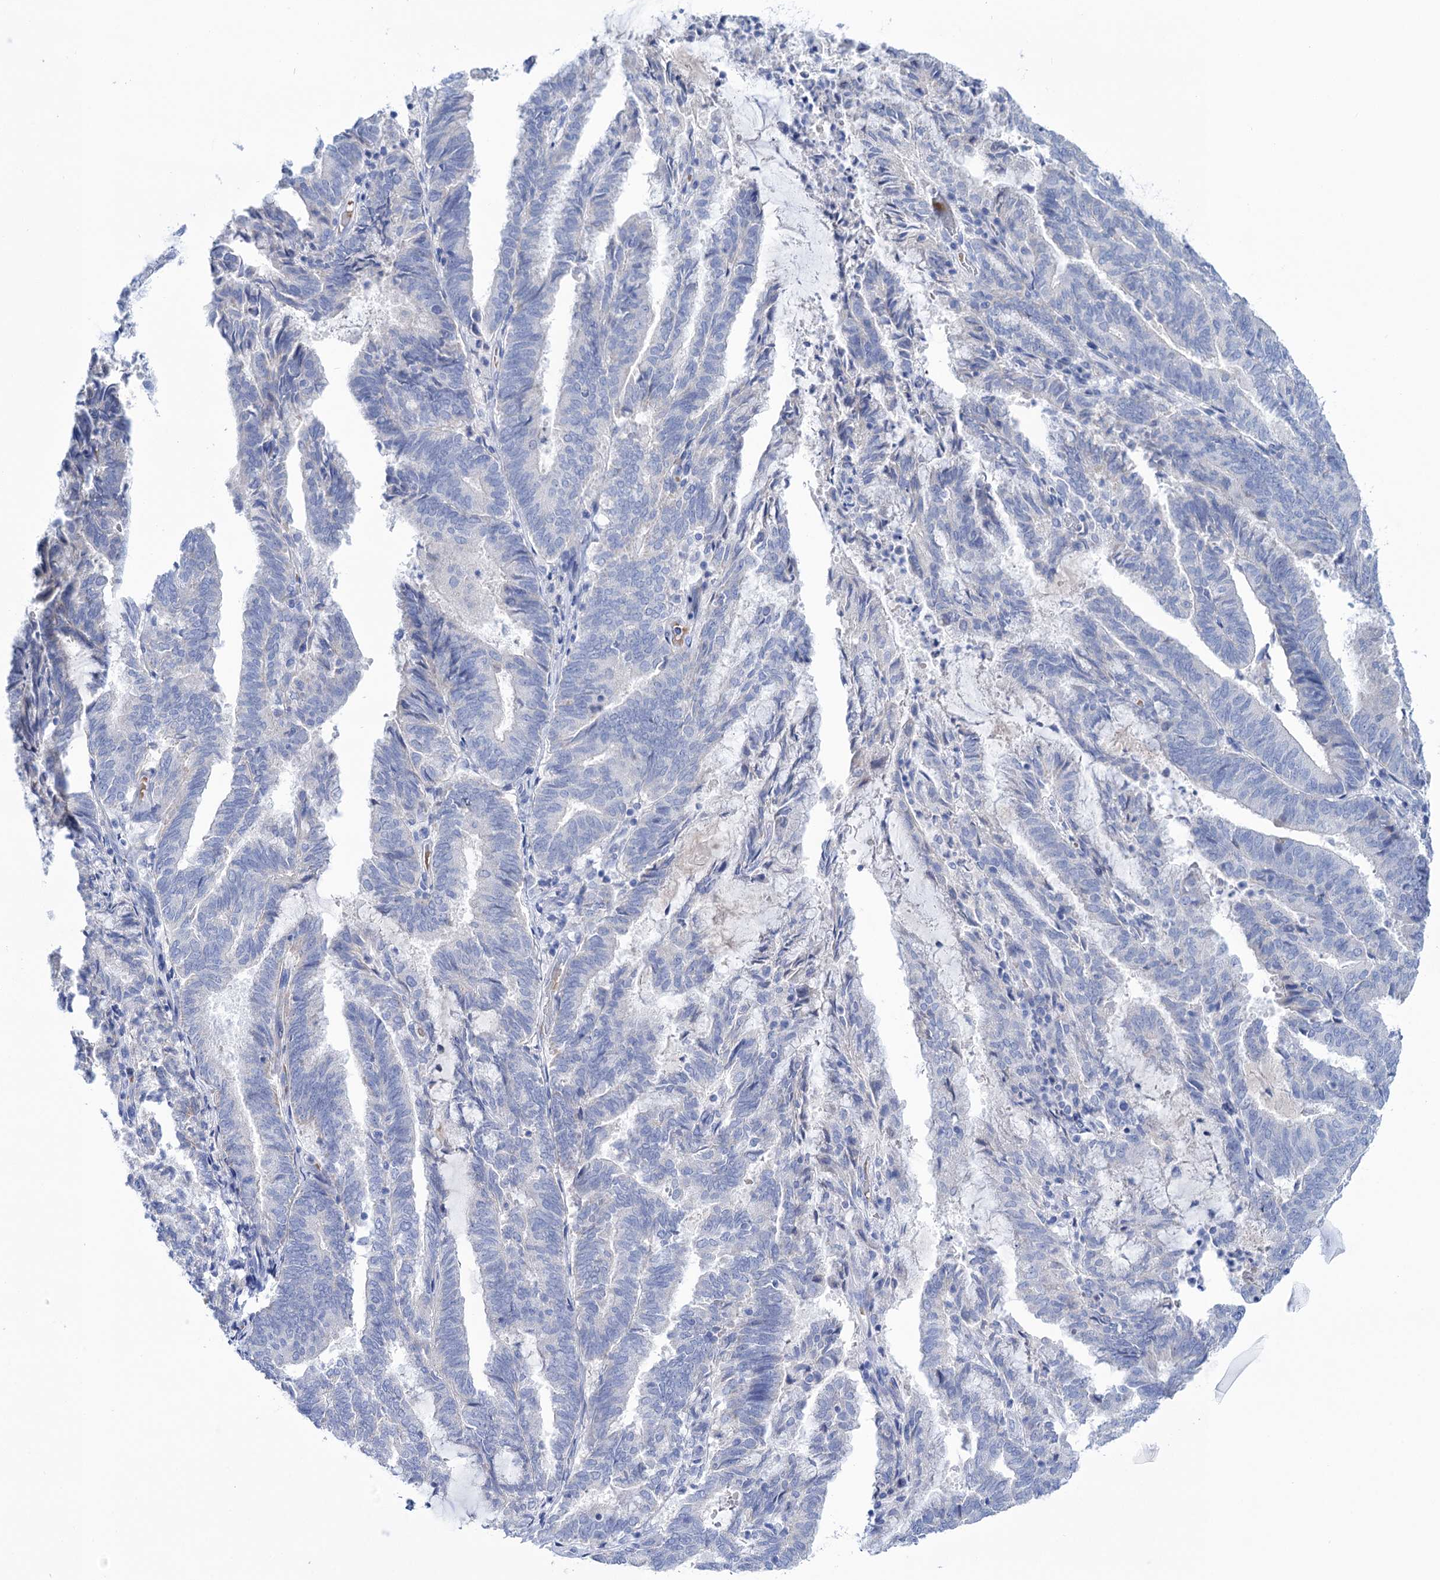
{"staining": {"intensity": "negative", "quantity": "none", "location": "none"}, "tissue": "endometrial cancer", "cell_type": "Tumor cells", "image_type": "cancer", "snomed": [{"axis": "morphology", "description": "Adenocarcinoma, NOS"}, {"axis": "topography", "description": "Endometrium"}], "caption": "DAB (3,3'-diaminobenzidine) immunohistochemical staining of endometrial cancer reveals no significant staining in tumor cells.", "gene": "YARS2", "patient": {"sex": "female", "age": 80}}